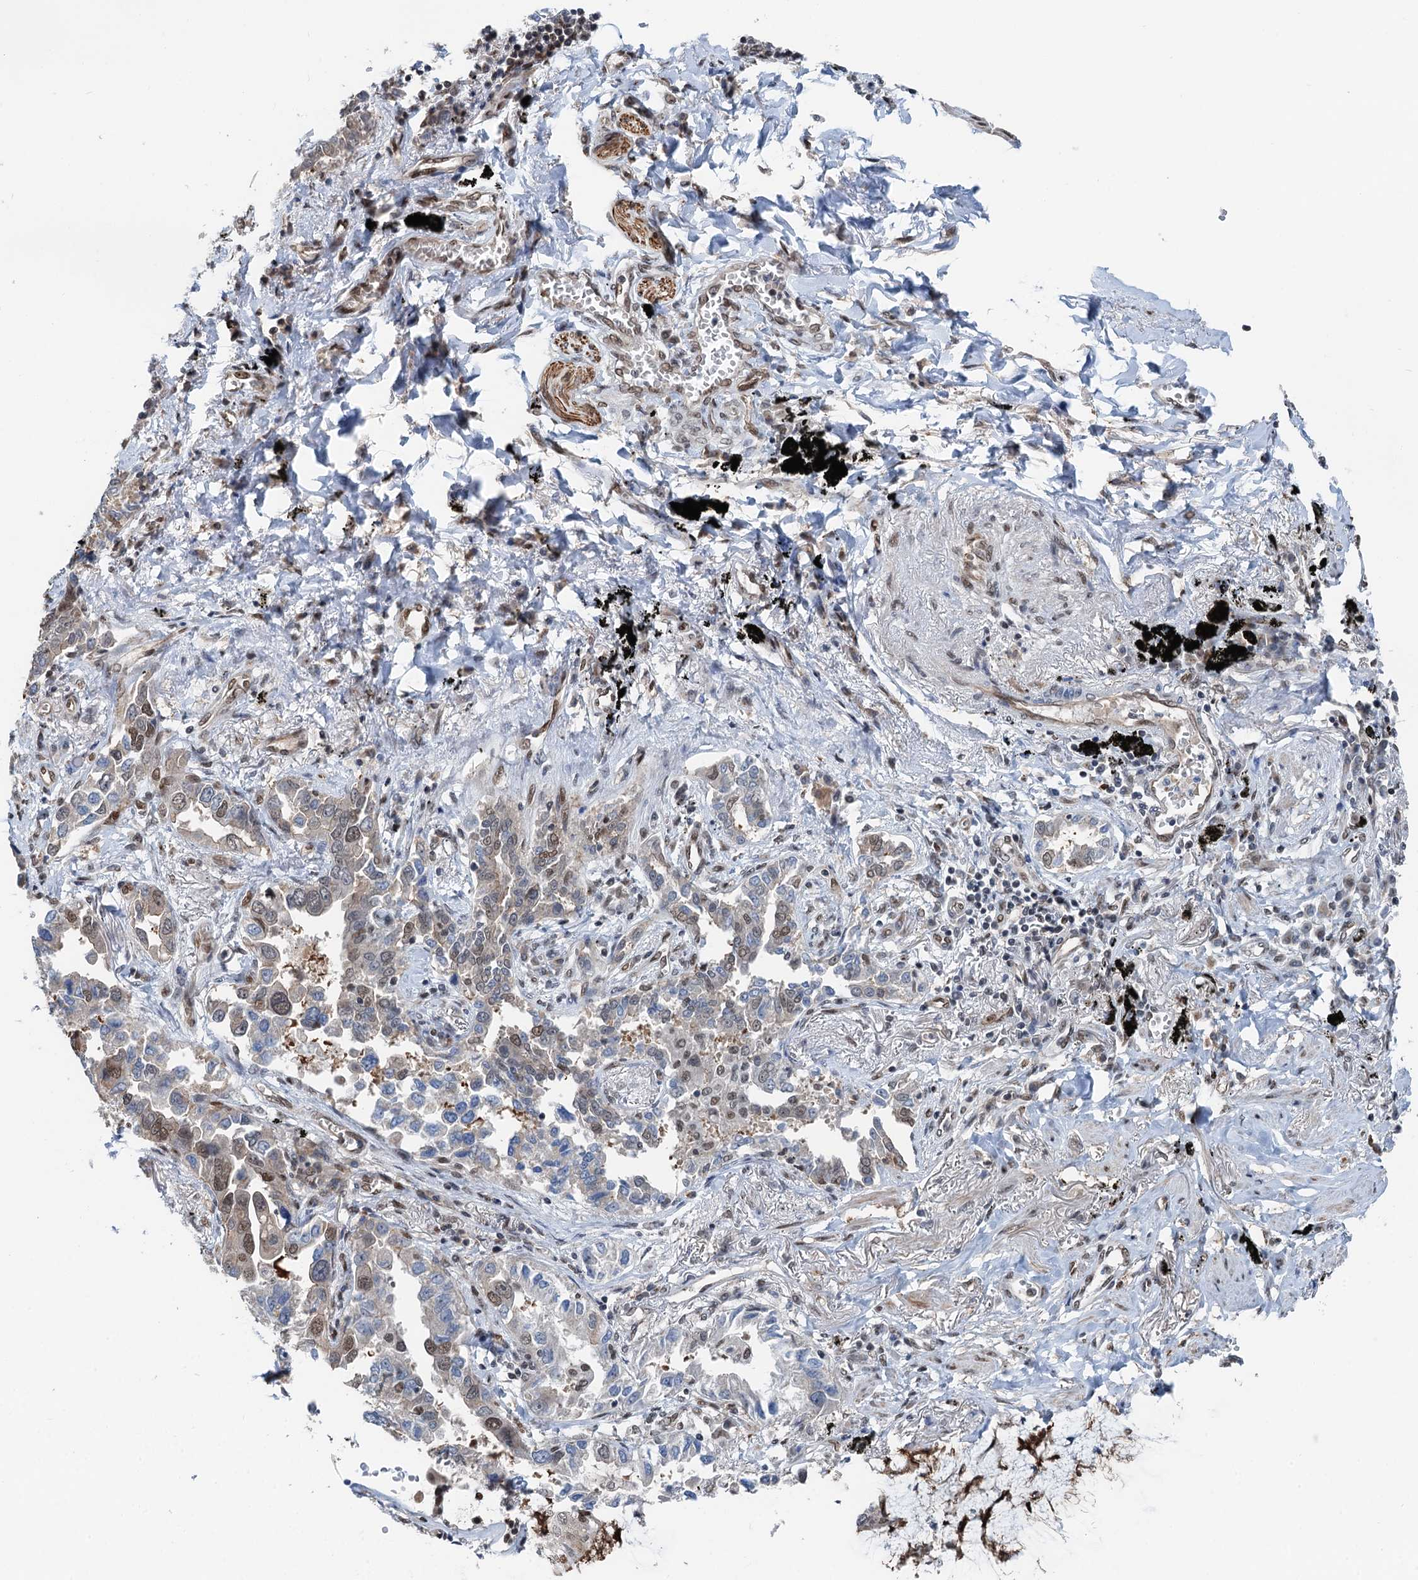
{"staining": {"intensity": "moderate", "quantity": "<25%", "location": "nuclear"}, "tissue": "lung cancer", "cell_type": "Tumor cells", "image_type": "cancer", "snomed": [{"axis": "morphology", "description": "Adenocarcinoma, NOS"}, {"axis": "topography", "description": "Lung"}], "caption": "A histopathology image showing moderate nuclear staining in approximately <25% of tumor cells in adenocarcinoma (lung), as visualized by brown immunohistochemical staining.", "gene": "CFDP1", "patient": {"sex": "male", "age": 67}}